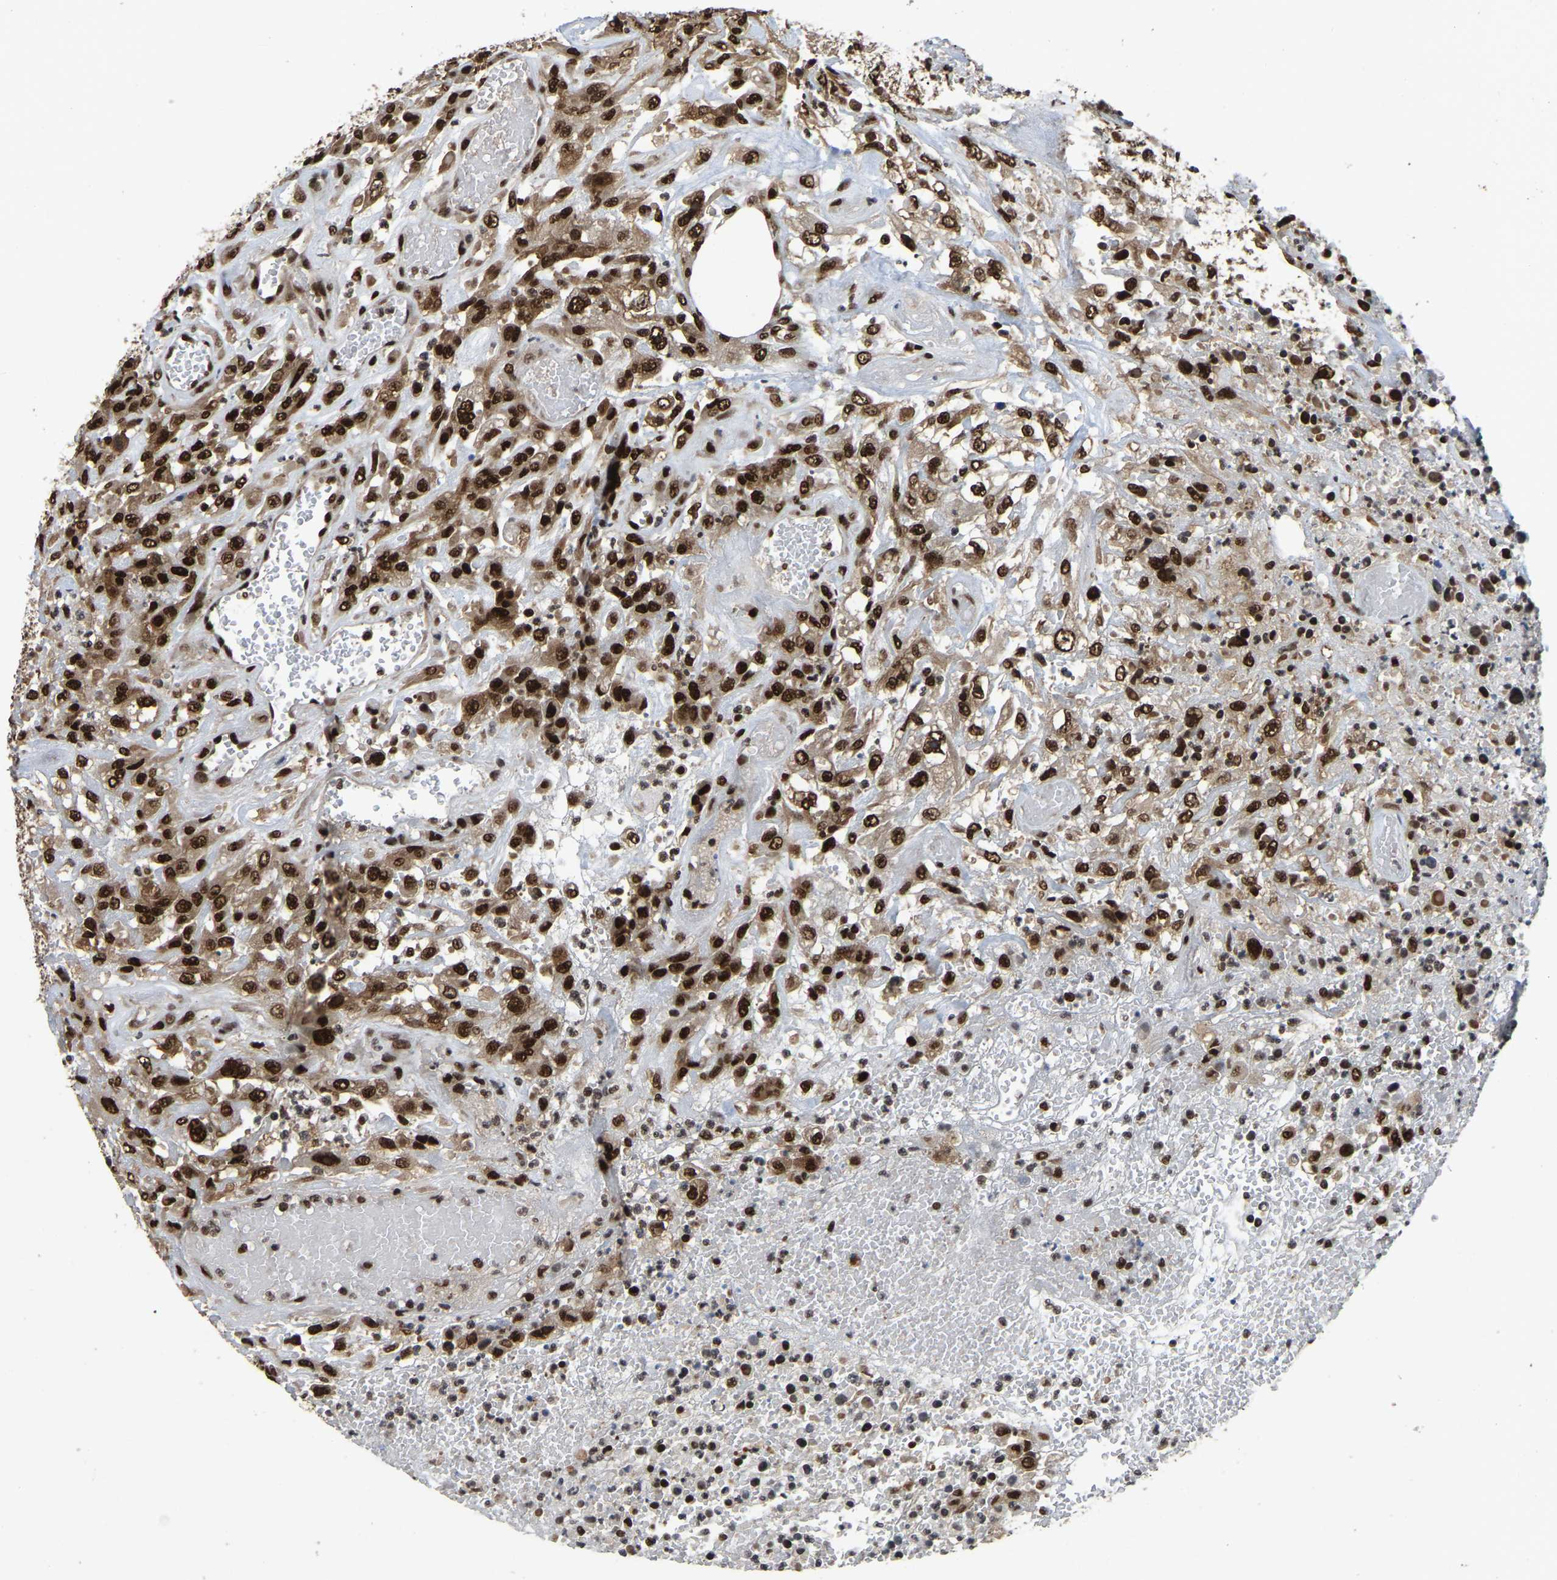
{"staining": {"intensity": "strong", "quantity": ">75%", "location": "nuclear"}, "tissue": "urothelial cancer", "cell_type": "Tumor cells", "image_type": "cancer", "snomed": [{"axis": "morphology", "description": "Urothelial carcinoma, High grade"}, {"axis": "topography", "description": "Urinary bladder"}], "caption": "Immunohistochemical staining of human urothelial carcinoma (high-grade) displays high levels of strong nuclear expression in about >75% of tumor cells.", "gene": "TBL1XR1", "patient": {"sex": "male", "age": 46}}